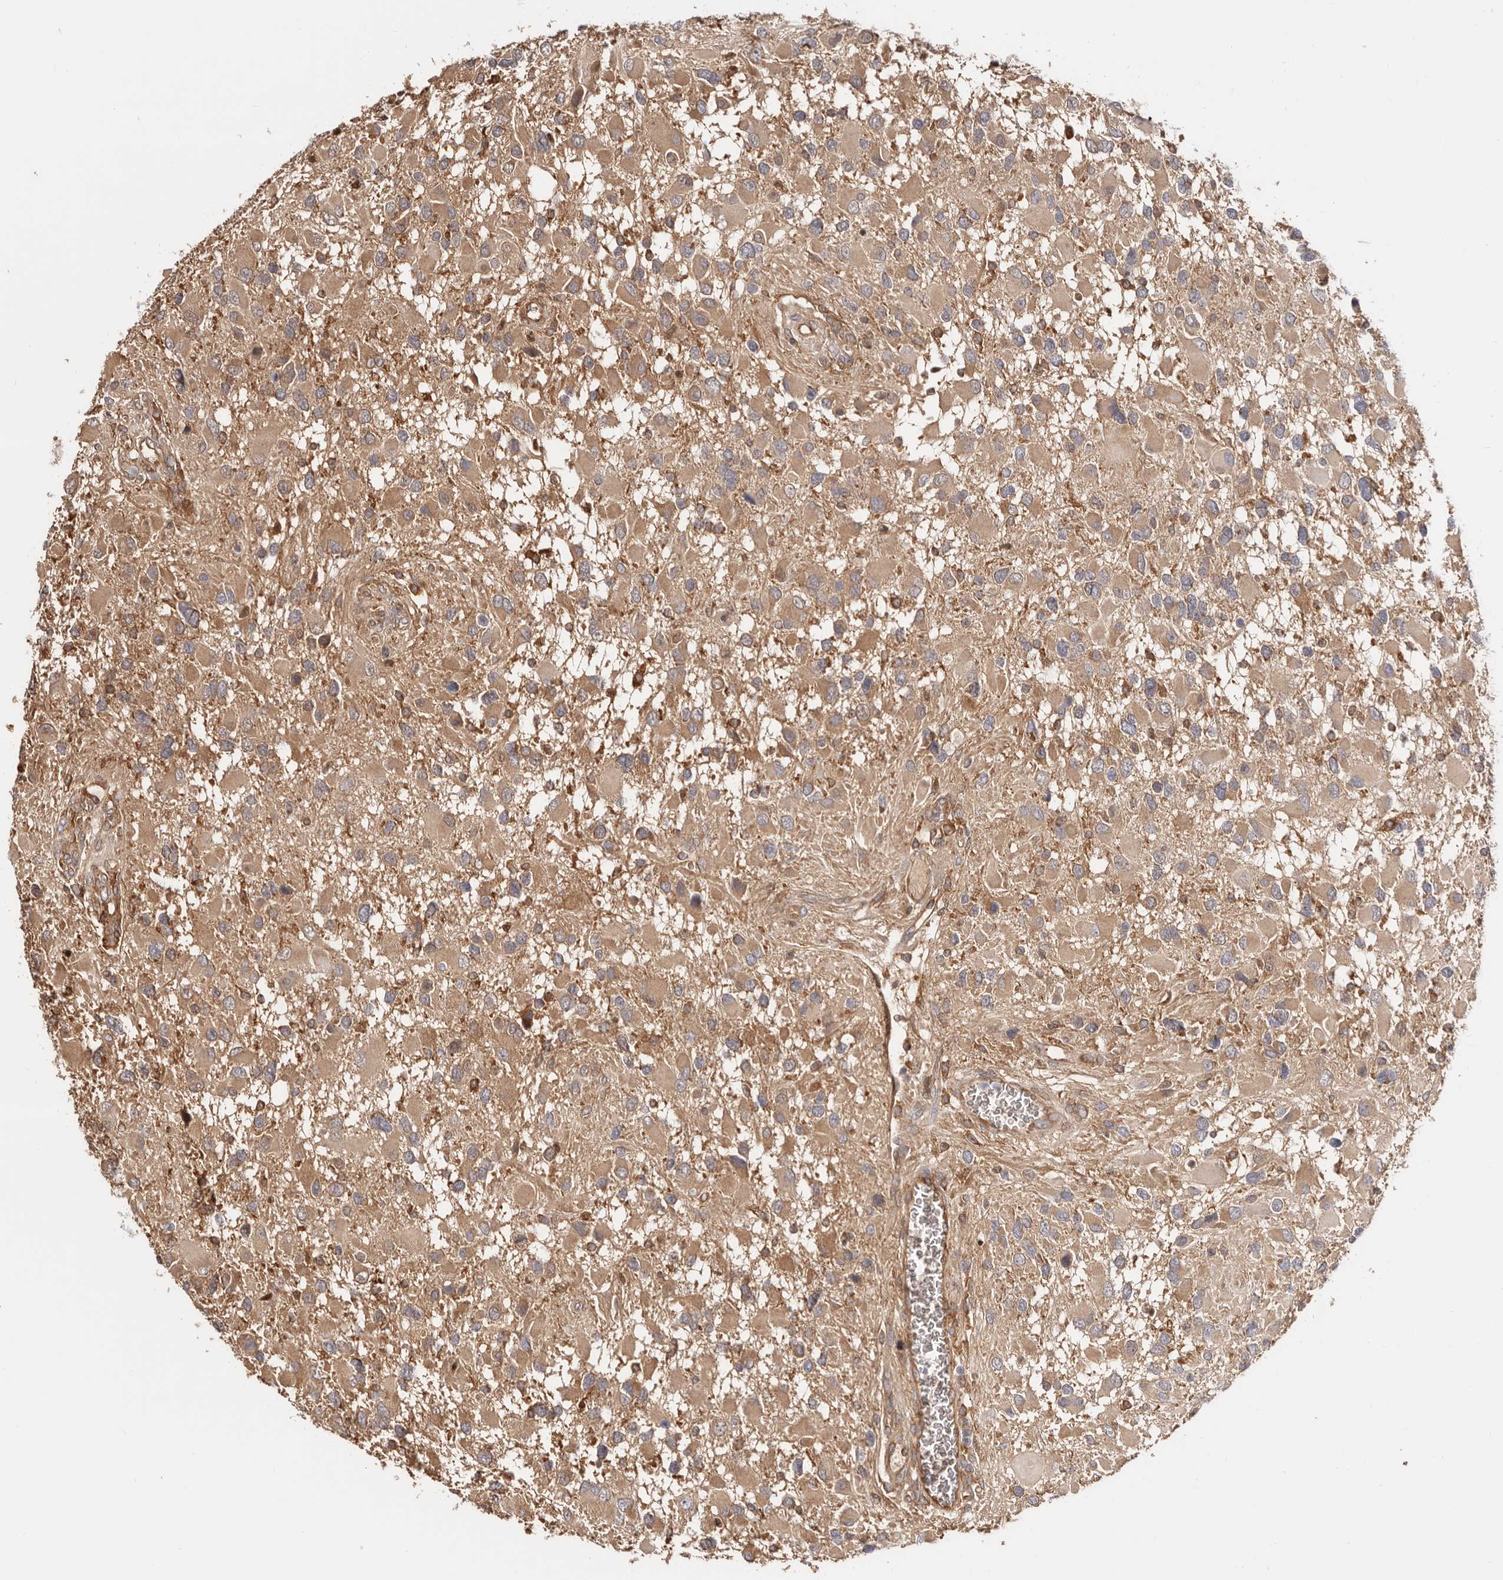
{"staining": {"intensity": "weak", "quantity": ">75%", "location": "cytoplasmic/membranous"}, "tissue": "glioma", "cell_type": "Tumor cells", "image_type": "cancer", "snomed": [{"axis": "morphology", "description": "Glioma, malignant, High grade"}, {"axis": "topography", "description": "Brain"}], "caption": "IHC image of glioma stained for a protein (brown), which exhibits low levels of weak cytoplasmic/membranous staining in about >75% of tumor cells.", "gene": "LAP3", "patient": {"sex": "male", "age": 53}}